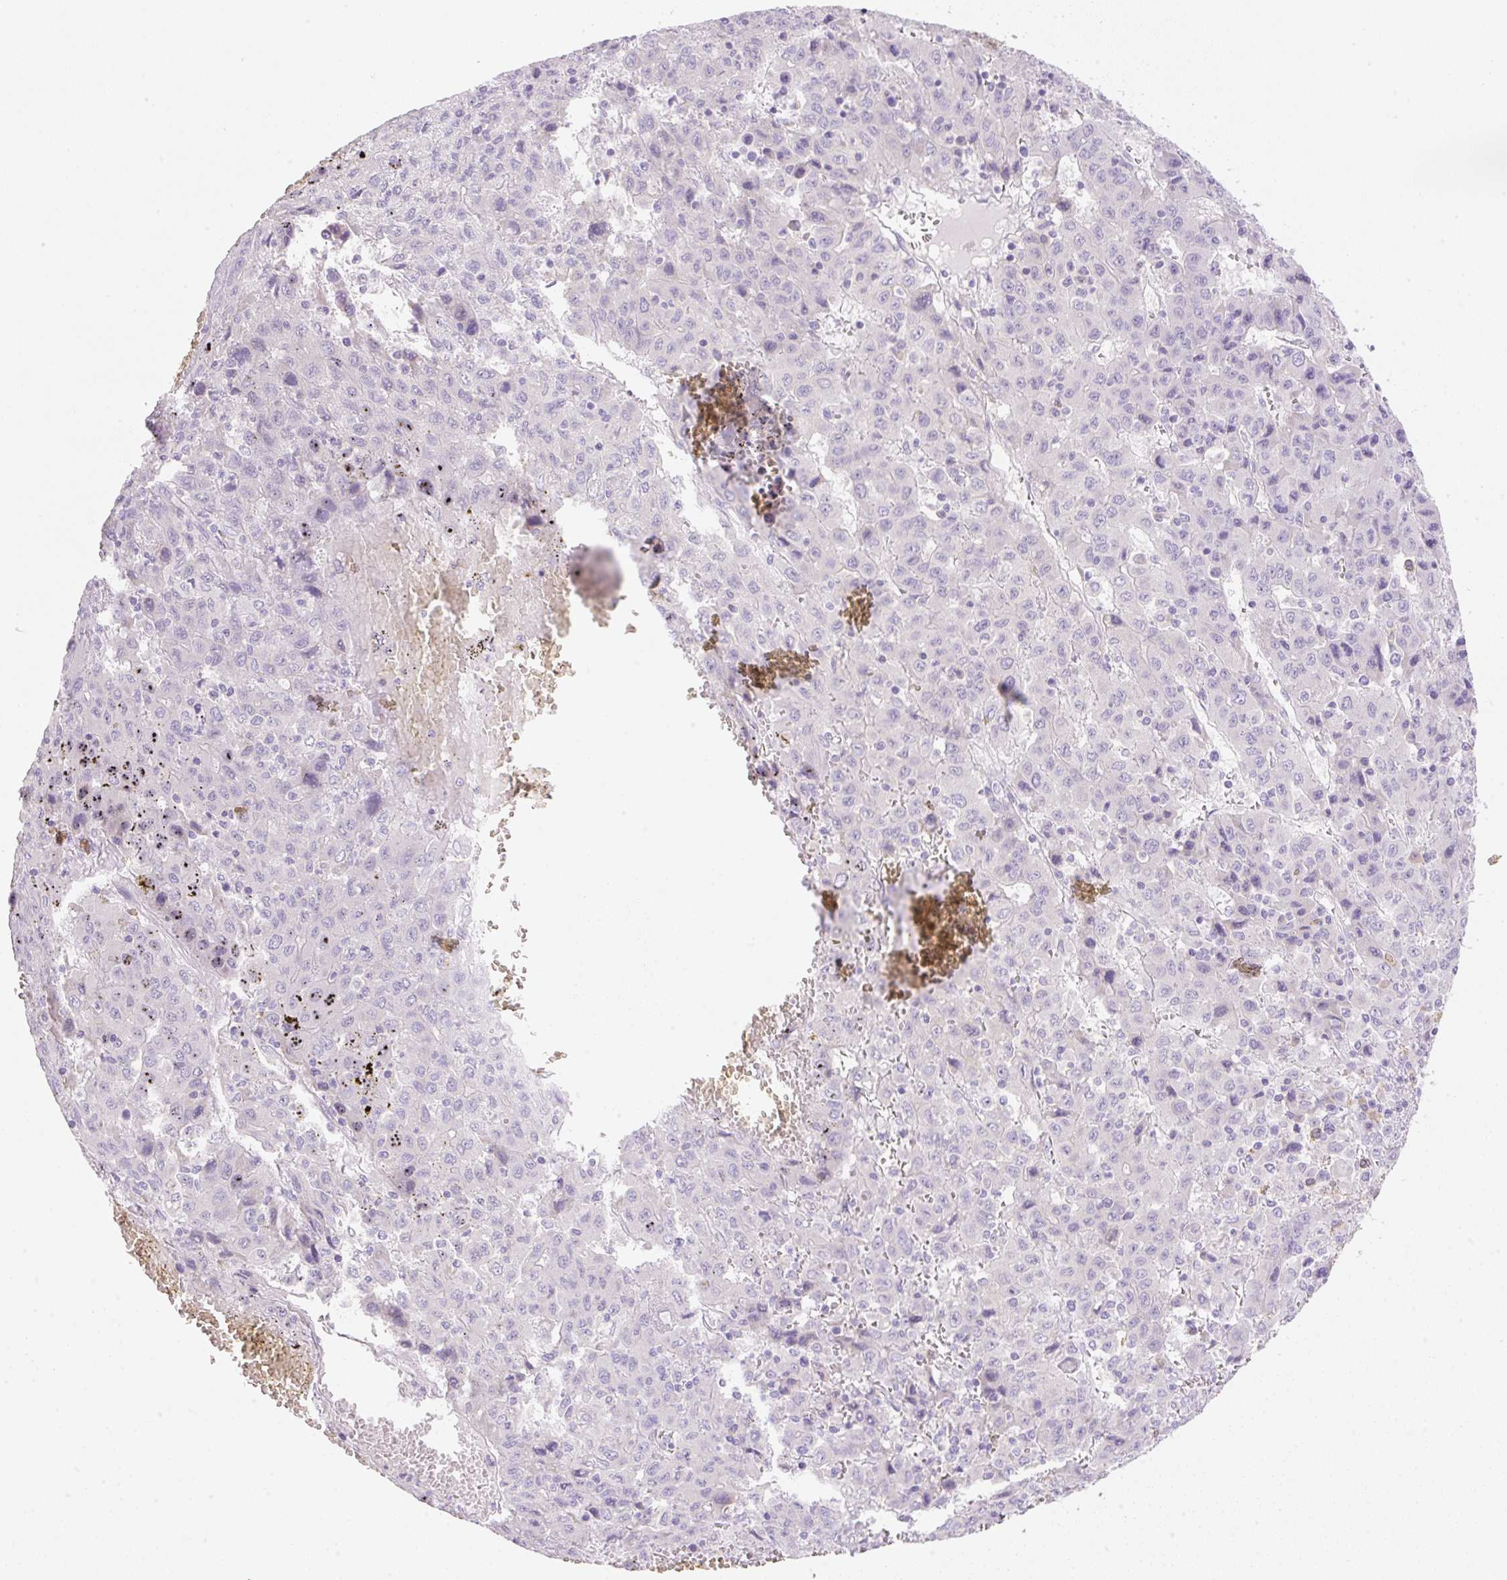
{"staining": {"intensity": "negative", "quantity": "none", "location": "none"}, "tissue": "liver cancer", "cell_type": "Tumor cells", "image_type": "cancer", "snomed": [{"axis": "morphology", "description": "Carcinoma, Hepatocellular, NOS"}, {"axis": "topography", "description": "Liver"}], "caption": "An immunohistochemistry image of liver cancer is shown. There is no staining in tumor cells of liver cancer.", "gene": "DENND5A", "patient": {"sex": "female", "age": 53}}